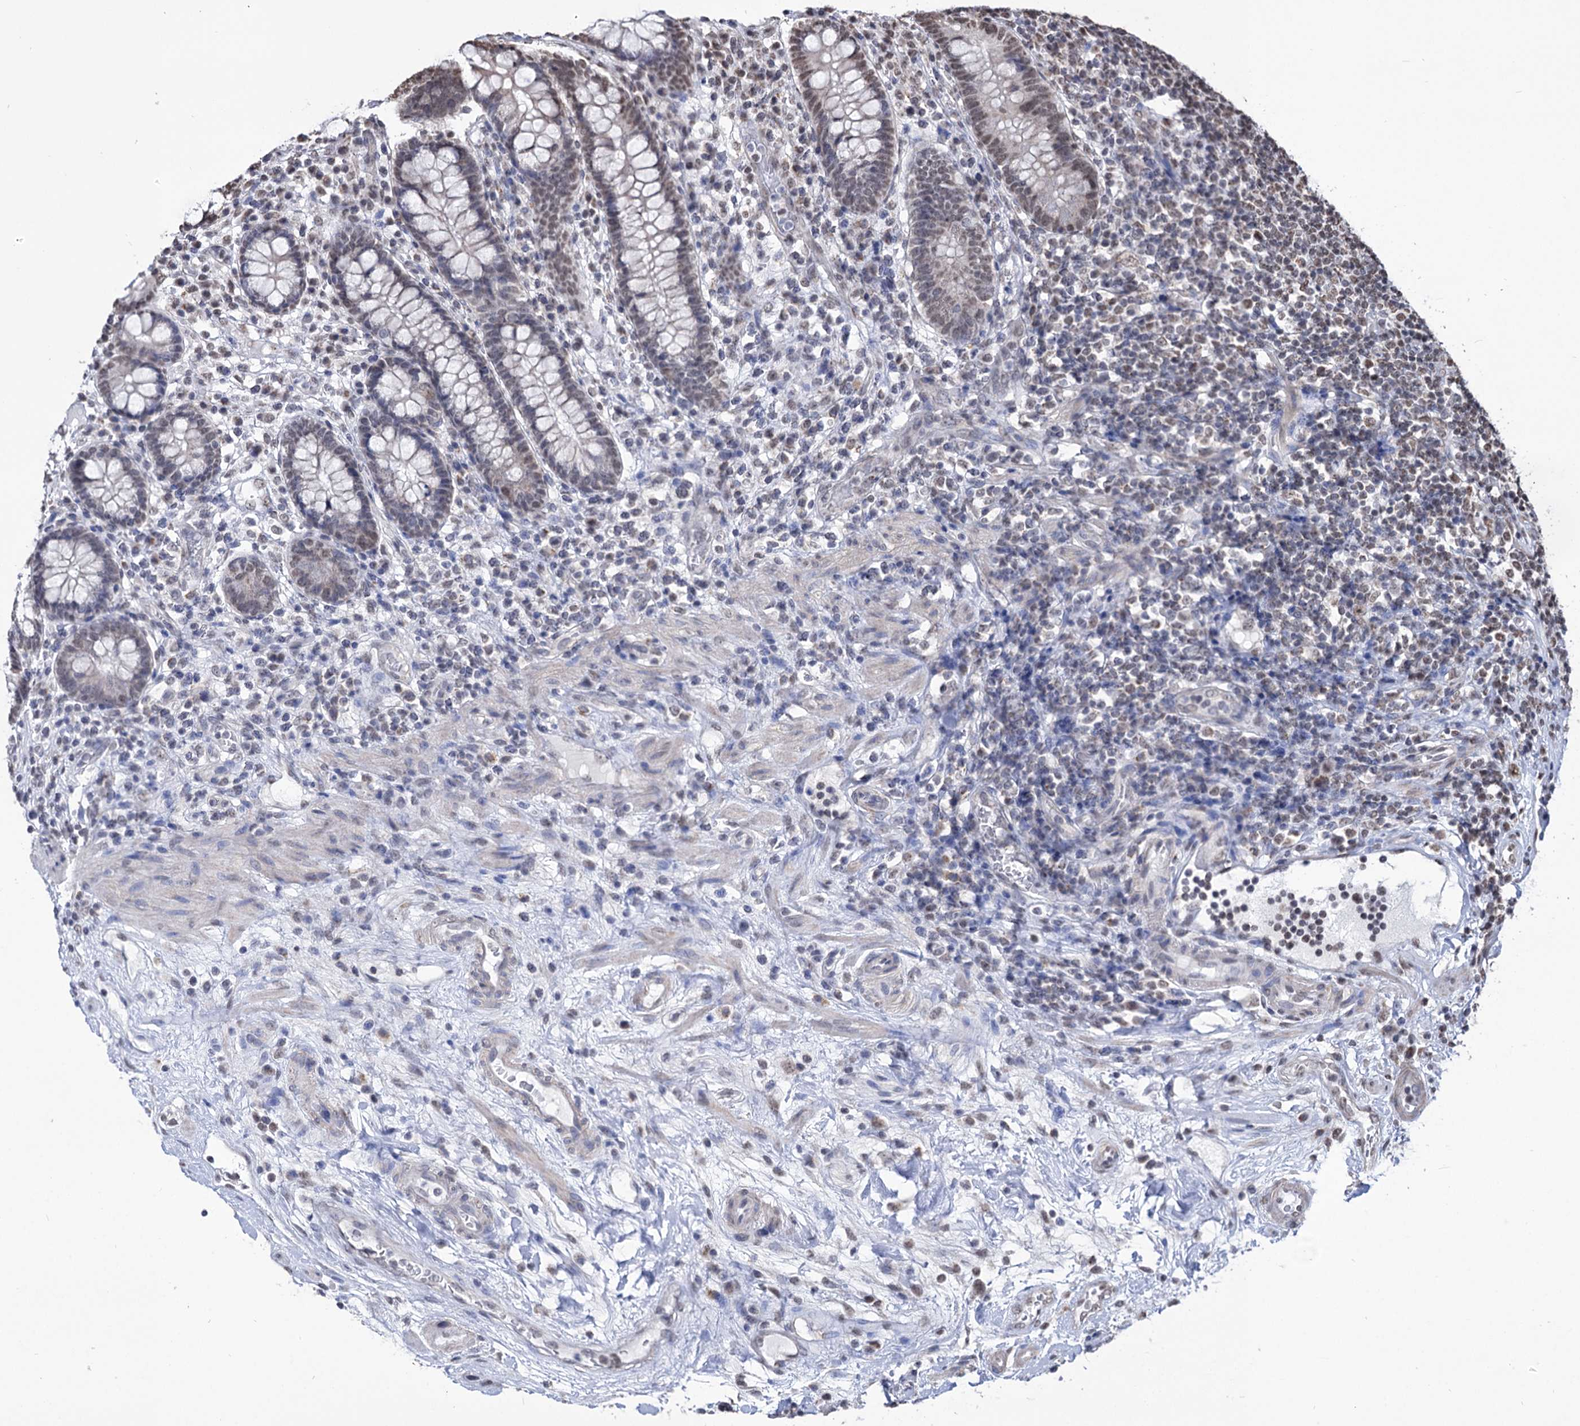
{"staining": {"intensity": "negative", "quantity": "none", "location": "none"}, "tissue": "colon", "cell_type": "Endothelial cells", "image_type": "normal", "snomed": [{"axis": "morphology", "description": "Normal tissue, NOS"}, {"axis": "topography", "description": "Colon"}], "caption": "Normal colon was stained to show a protein in brown. There is no significant staining in endothelial cells. (Brightfield microscopy of DAB (3,3'-diaminobenzidine) immunohistochemistry at high magnification).", "gene": "ABHD10", "patient": {"sex": "female", "age": 79}}